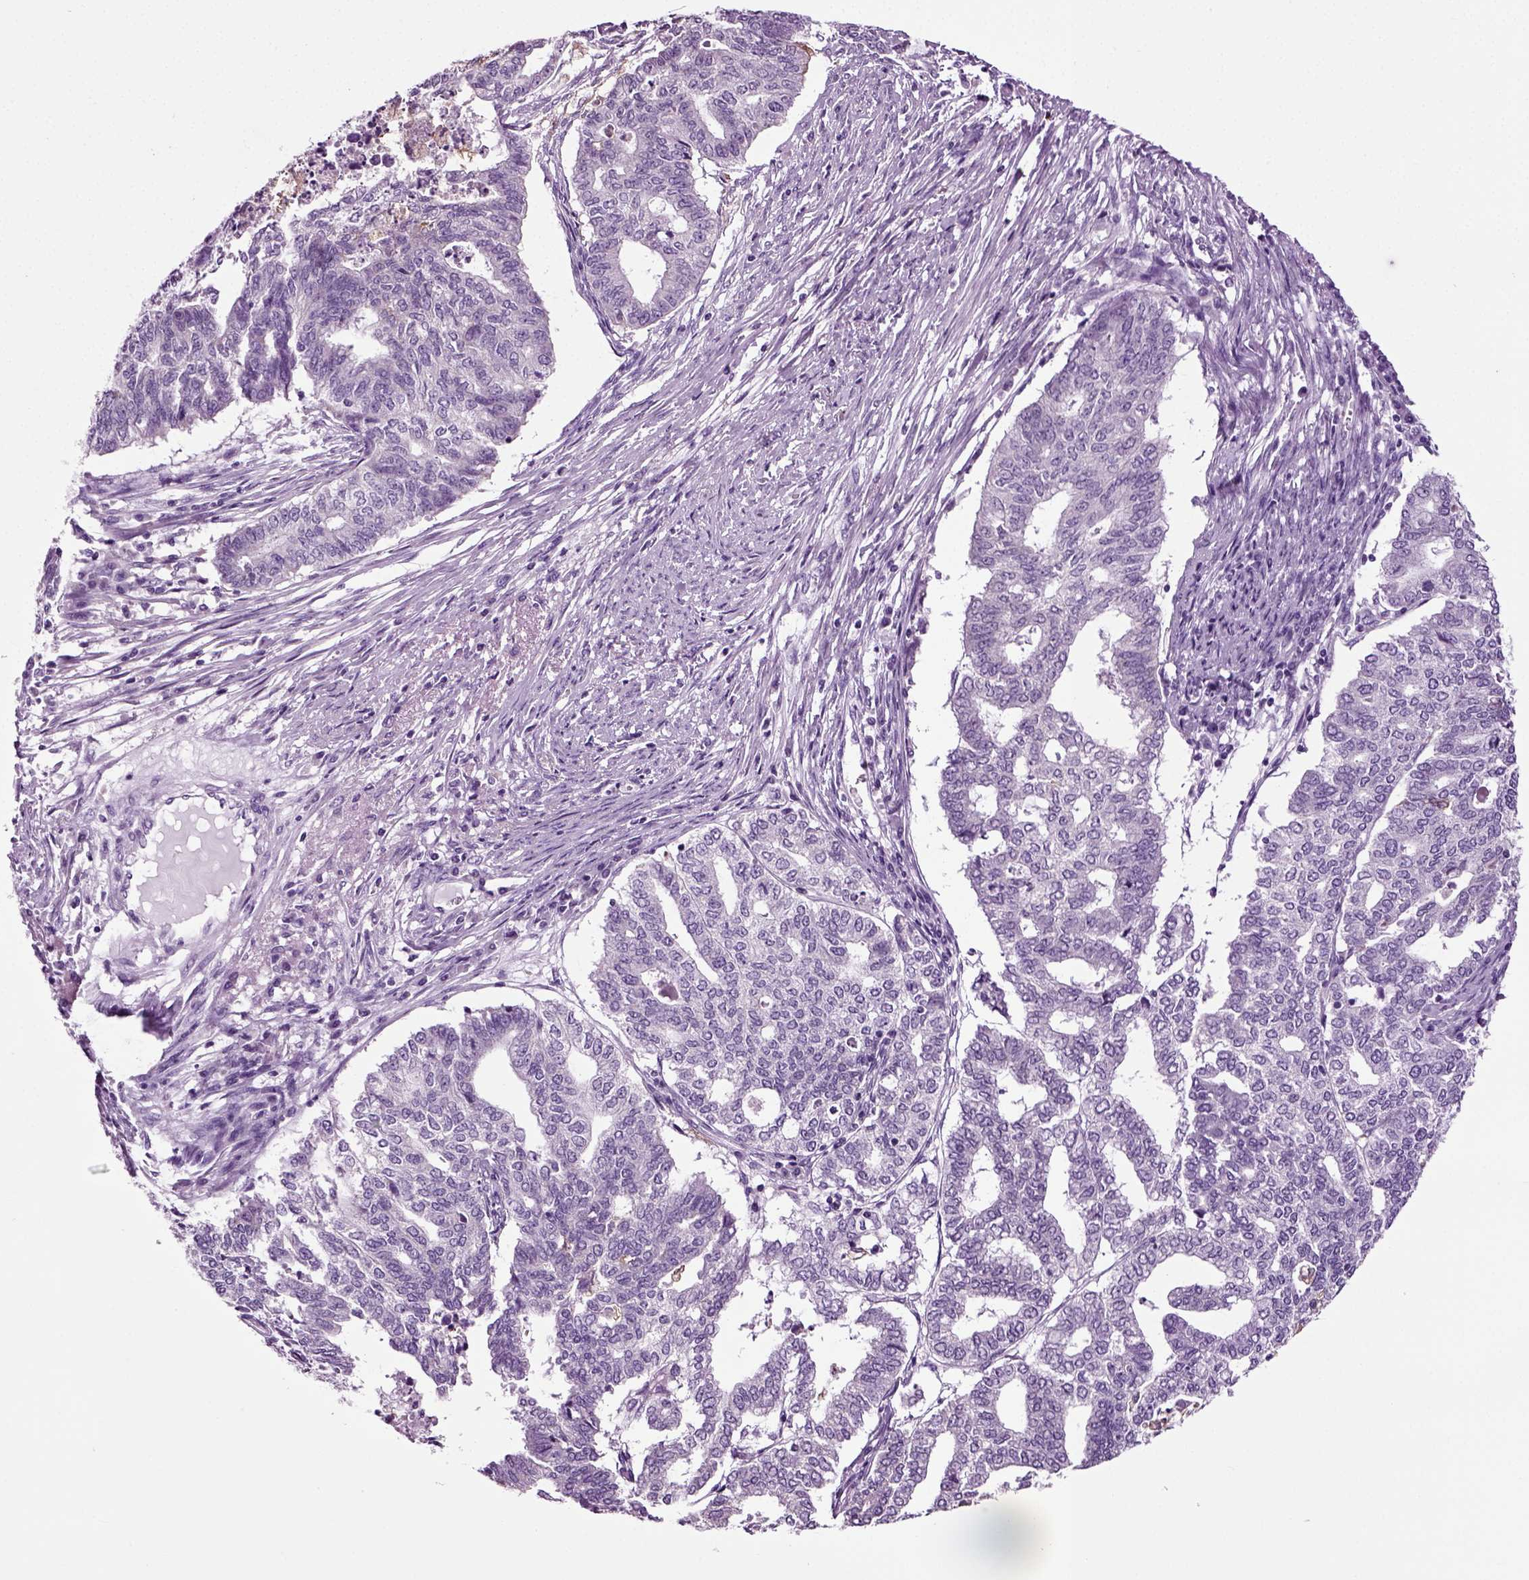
{"staining": {"intensity": "negative", "quantity": "none", "location": "none"}, "tissue": "endometrial cancer", "cell_type": "Tumor cells", "image_type": "cancer", "snomed": [{"axis": "morphology", "description": "Adenocarcinoma, NOS"}, {"axis": "topography", "description": "Endometrium"}], "caption": "Endometrial adenocarcinoma was stained to show a protein in brown. There is no significant expression in tumor cells.", "gene": "DNAH10", "patient": {"sex": "female", "age": 79}}